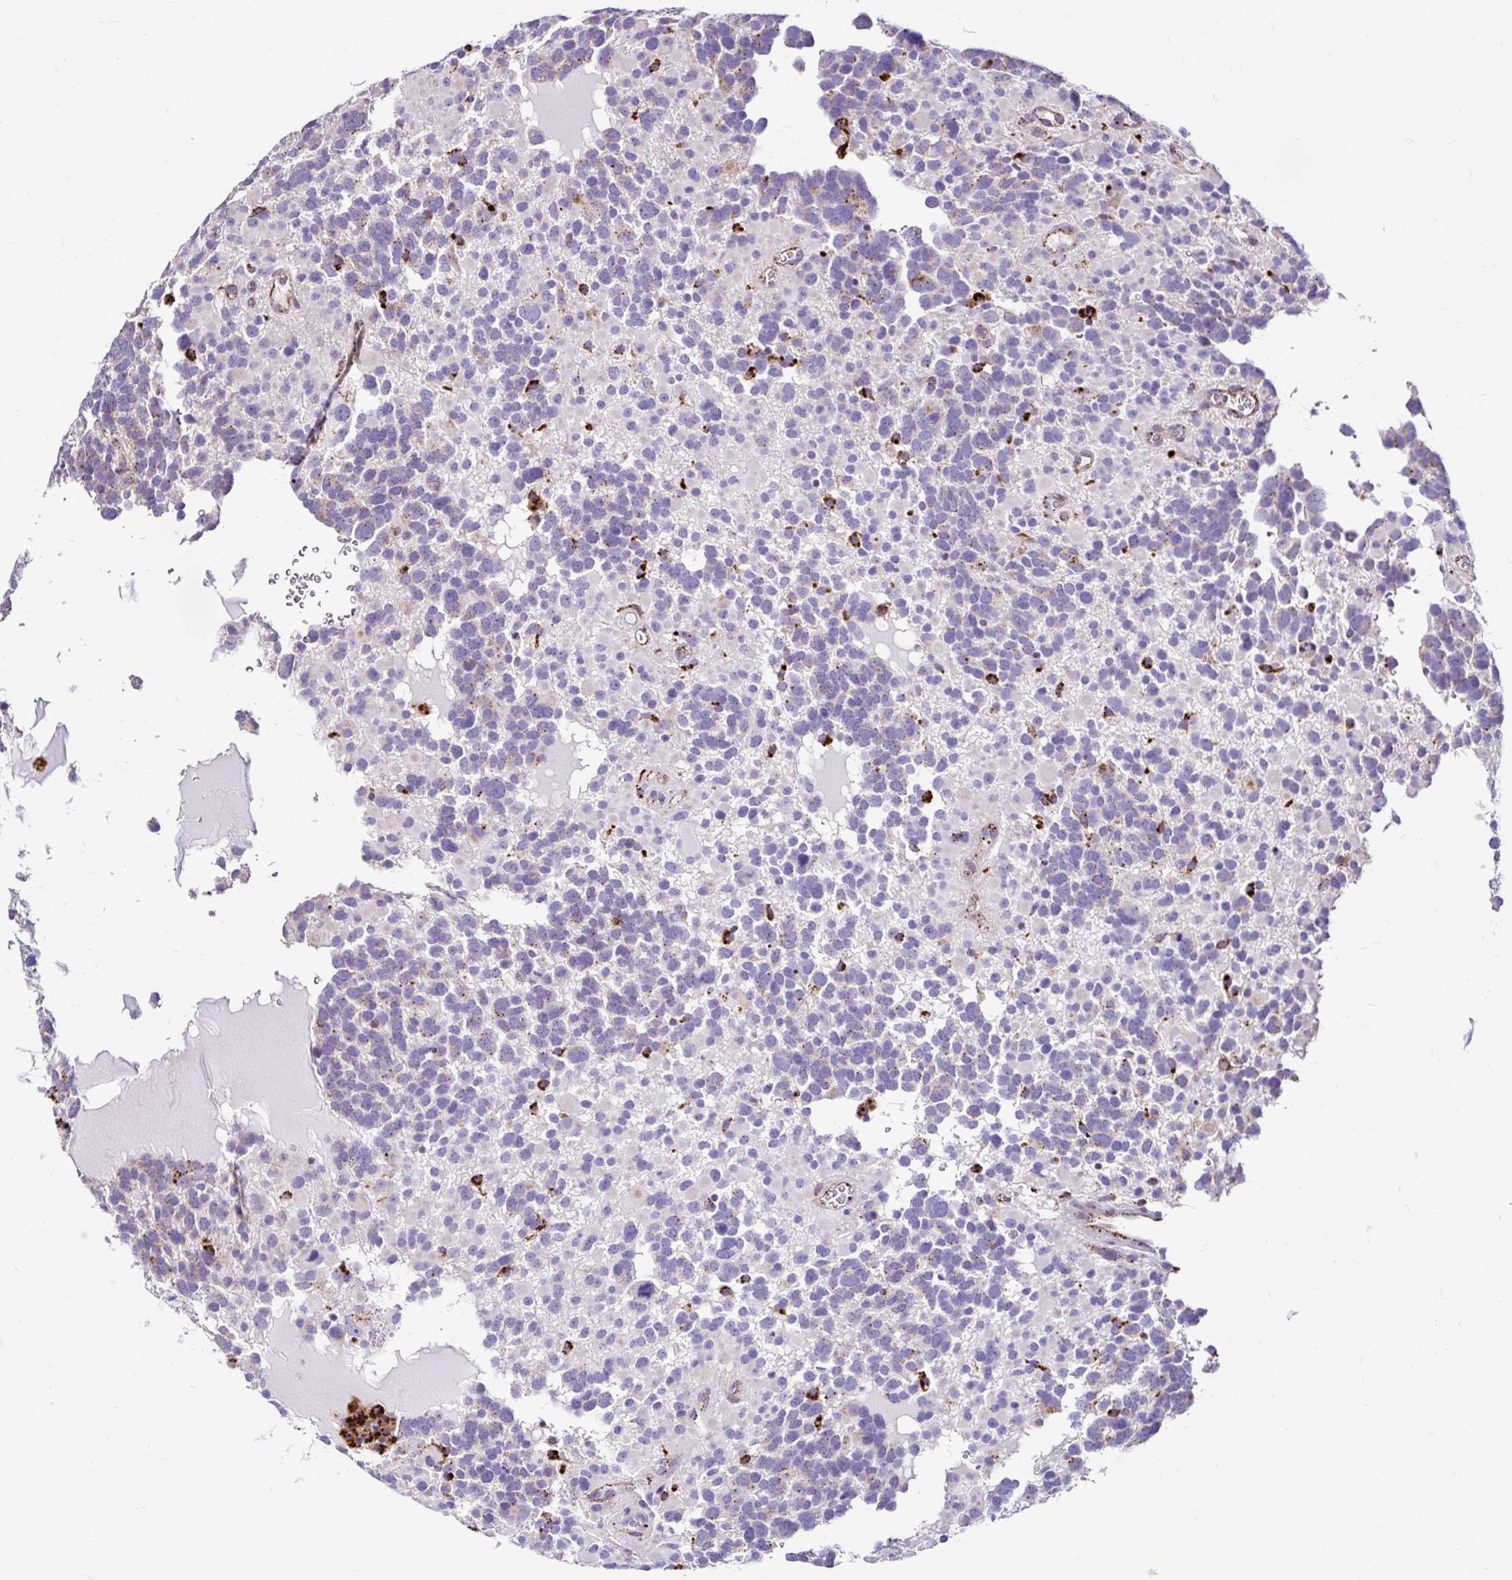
{"staining": {"intensity": "moderate", "quantity": "<25%", "location": "cytoplasmic/membranous"}, "tissue": "glioma", "cell_type": "Tumor cells", "image_type": "cancer", "snomed": [{"axis": "morphology", "description": "Glioma, malignant, High grade"}, {"axis": "topography", "description": "Brain"}], "caption": "IHC histopathology image of neoplastic tissue: glioma stained using immunohistochemistry (IHC) exhibits low levels of moderate protein expression localized specifically in the cytoplasmic/membranous of tumor cells, appearing as a cytoplasmic/membranous brown color.", "gene": "FUCA1", "patient": {"sex": "female", "age": 40}}